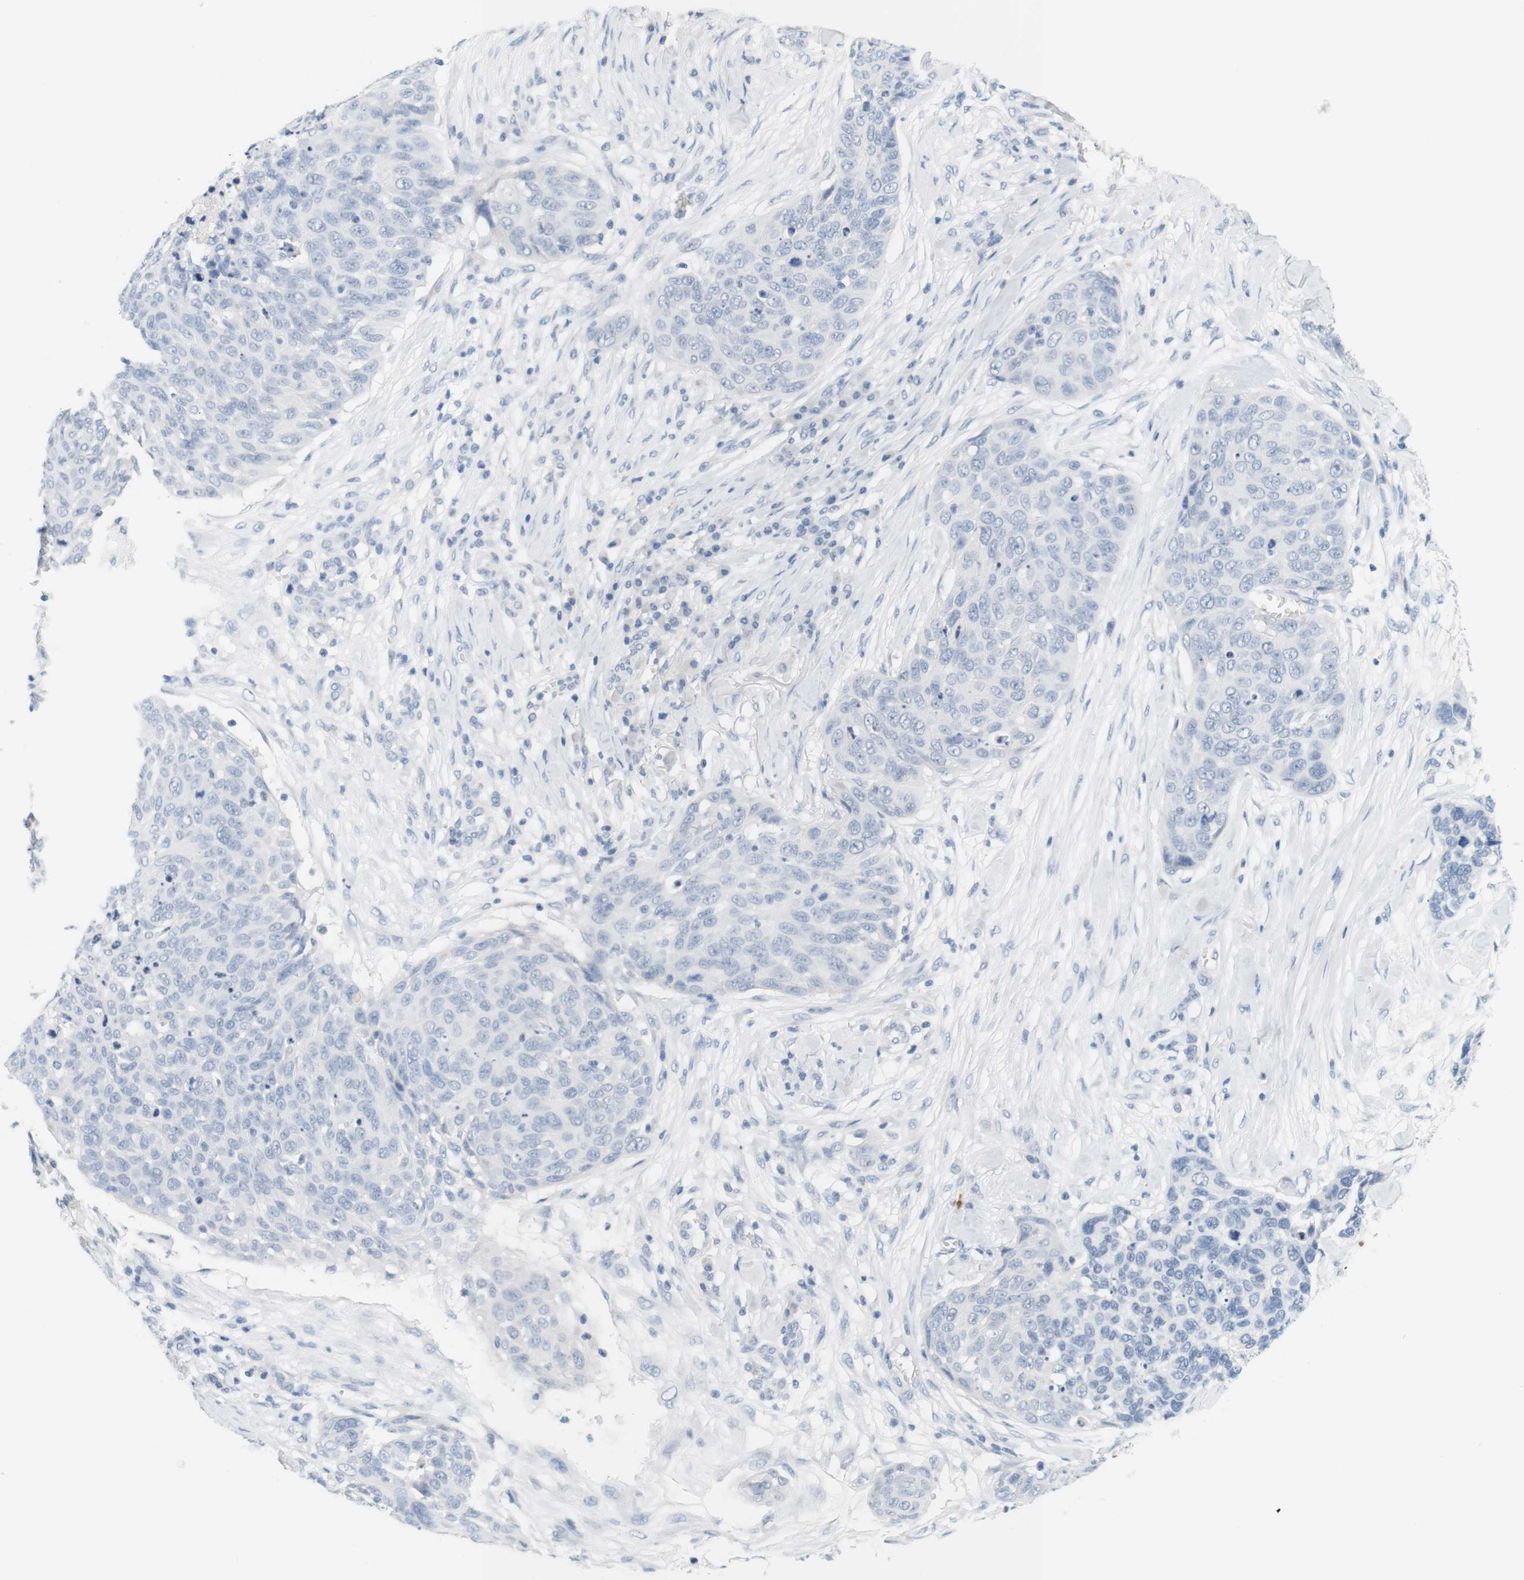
{"staining": {"intensity": "negative", "quantity": "none", "location": "none"}, "tissue": "skin cancer", "cell_type": "Tumor cells", "image_type": "cancer", "snomed": [{"axis": "morphology", "description": "Squamous cell carcinoma in situ, NOS"}, {"axis": "morphology", "description": "Squamous cell carcinoma, NOS"}, {"axis": "topography", "description": "Skin"}], "caption": "A high-resolution histopathology image shows IHC staining of squamous cell carcinoma in situ (skin), which displays no significant staining in tumor cells.", "gene": "OPRM1", "patient": {"sex": "male", "age": 93}}